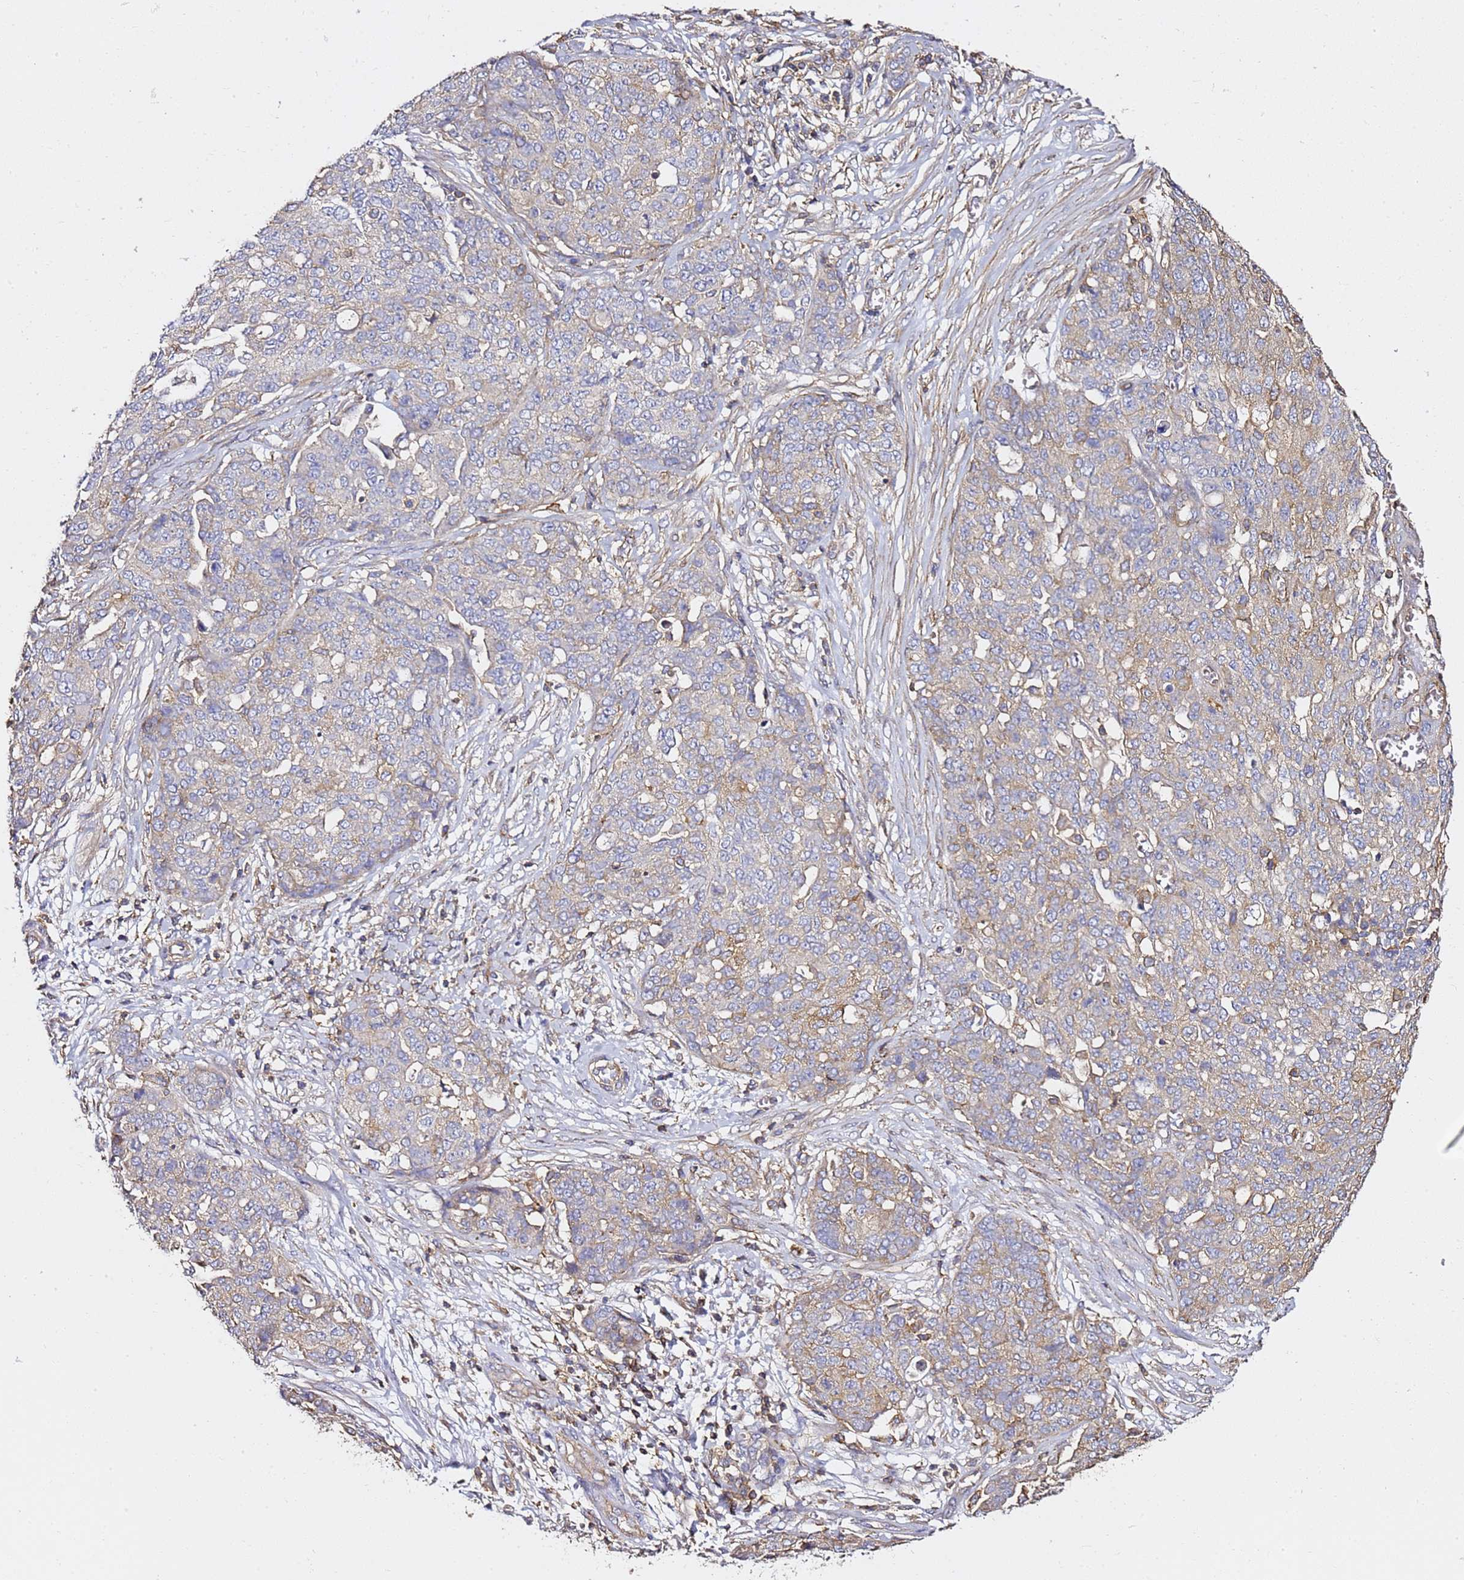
{"staining": {"intensity": "weak", "quantity": "25%-75%", "location": "cytoplasmic/membranous"}, "tissue": "ovarian cancer", "cell_type": "Tumor cells", "image_type": "cancer", "snomed": [{"axis": "morphology", "description": "Cystadenocarcinoma, serous, NOS"}, {"axis": "topography", "description": "Soft tissue"}, {"axis": "topography", "description": "Ovary"}], "caption": "Serous cystadenocarcinoma (ovarian) was stained to show a protein in brown. There is low levels of weak cytoplasmic/membranous expression in approximately 25%-75% of tumor cells.", "gene": "ZFP36L2", "patient": {"sex": "female", "age": 57}}